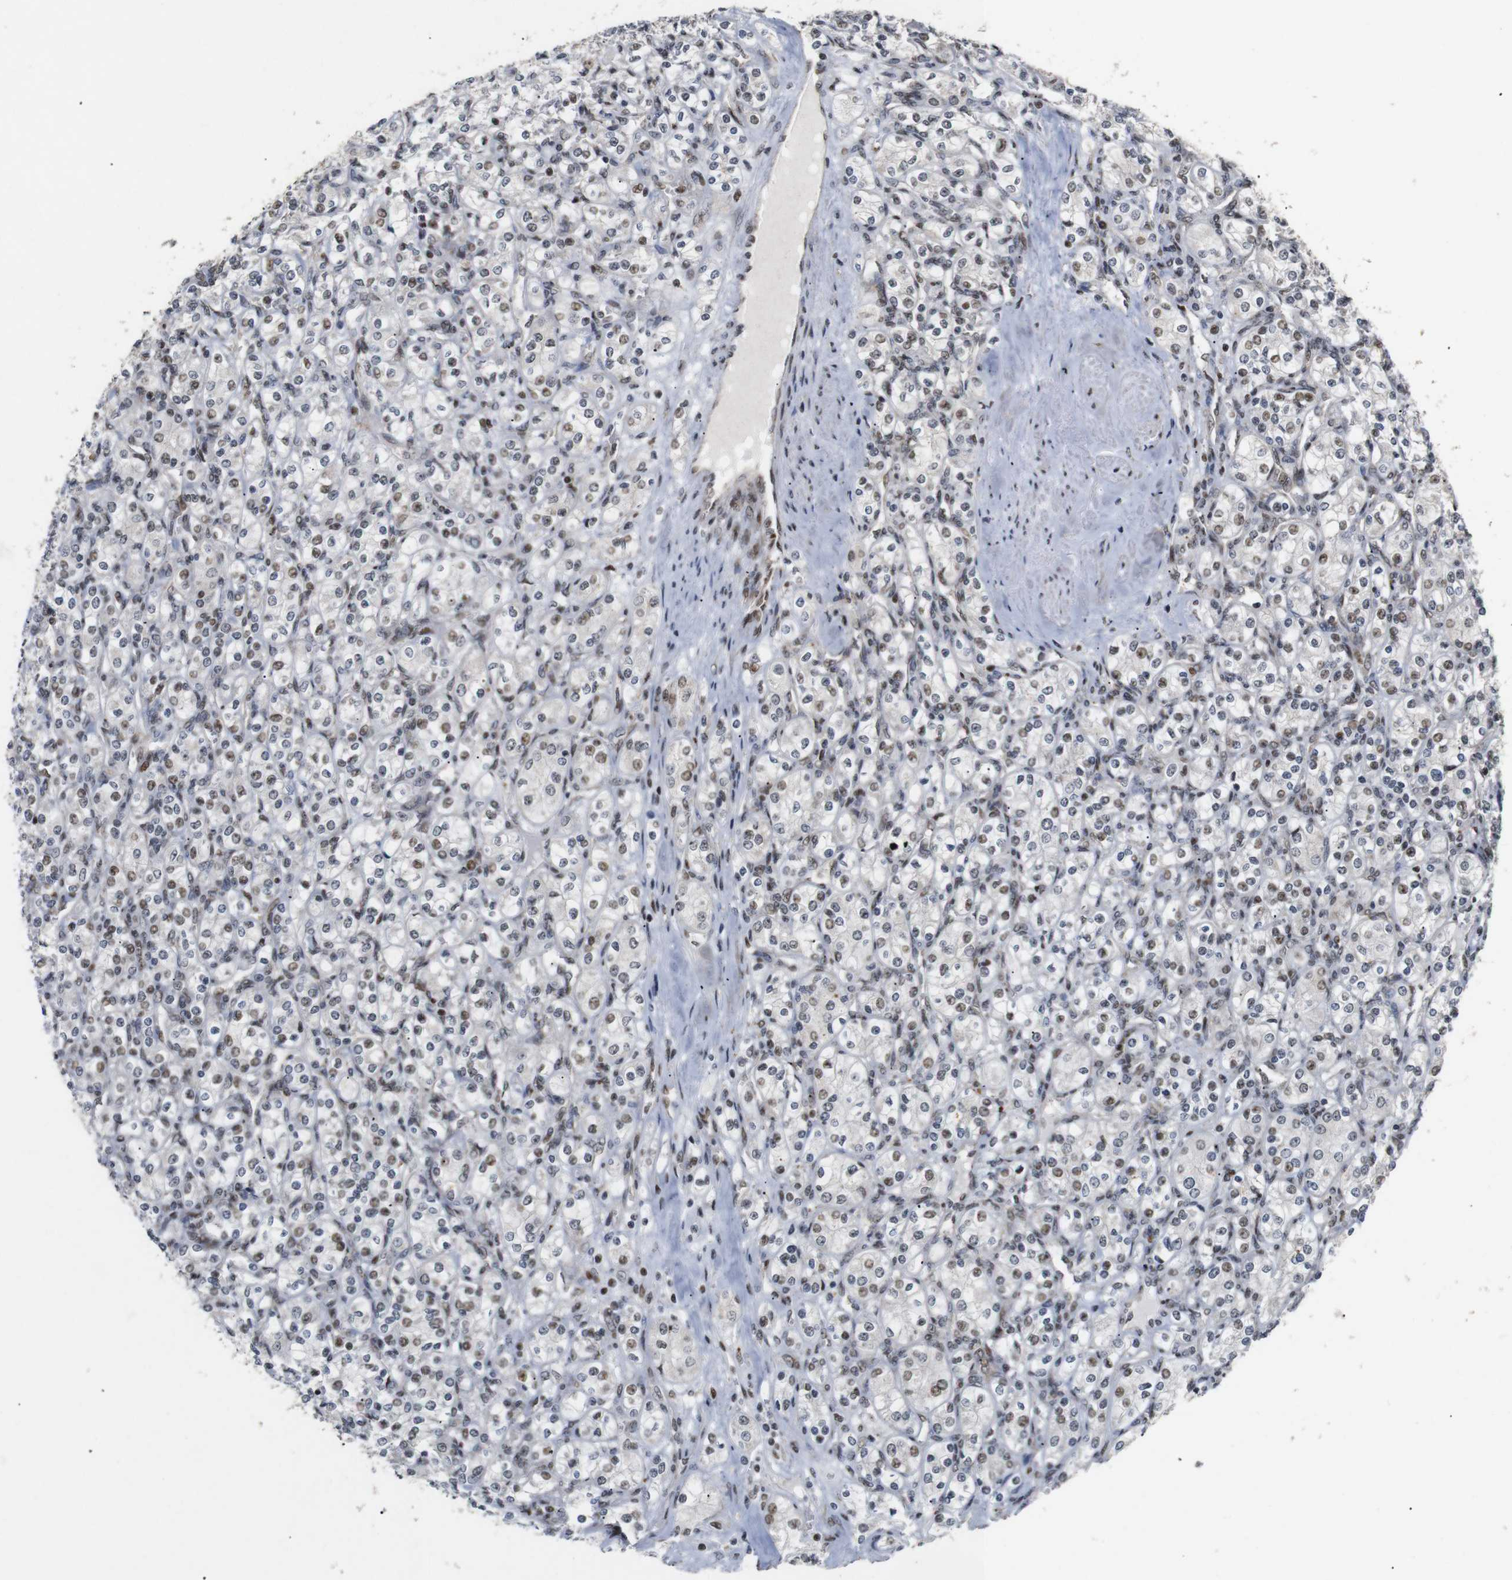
{"staining": {"intensity": "weak", "quantity": "25%-75%", "location": "nuclear"}, "tissue": "renal cancer", "cell_type": "Tumor cells", "image_type": "cancer", "snomed": [{"axis": "morphology", "description": "Adenocarcinoma, NOS"}, {"axis": "topography", "description": "Kidney"}], "caption": "Renal cancer (adenocarcinoma) tissue reveals weak nuclear positivity in approximately 25%-75% of tumor cells", "gene": "PYM1", "patient": {"sex": "male", "age": 77}}